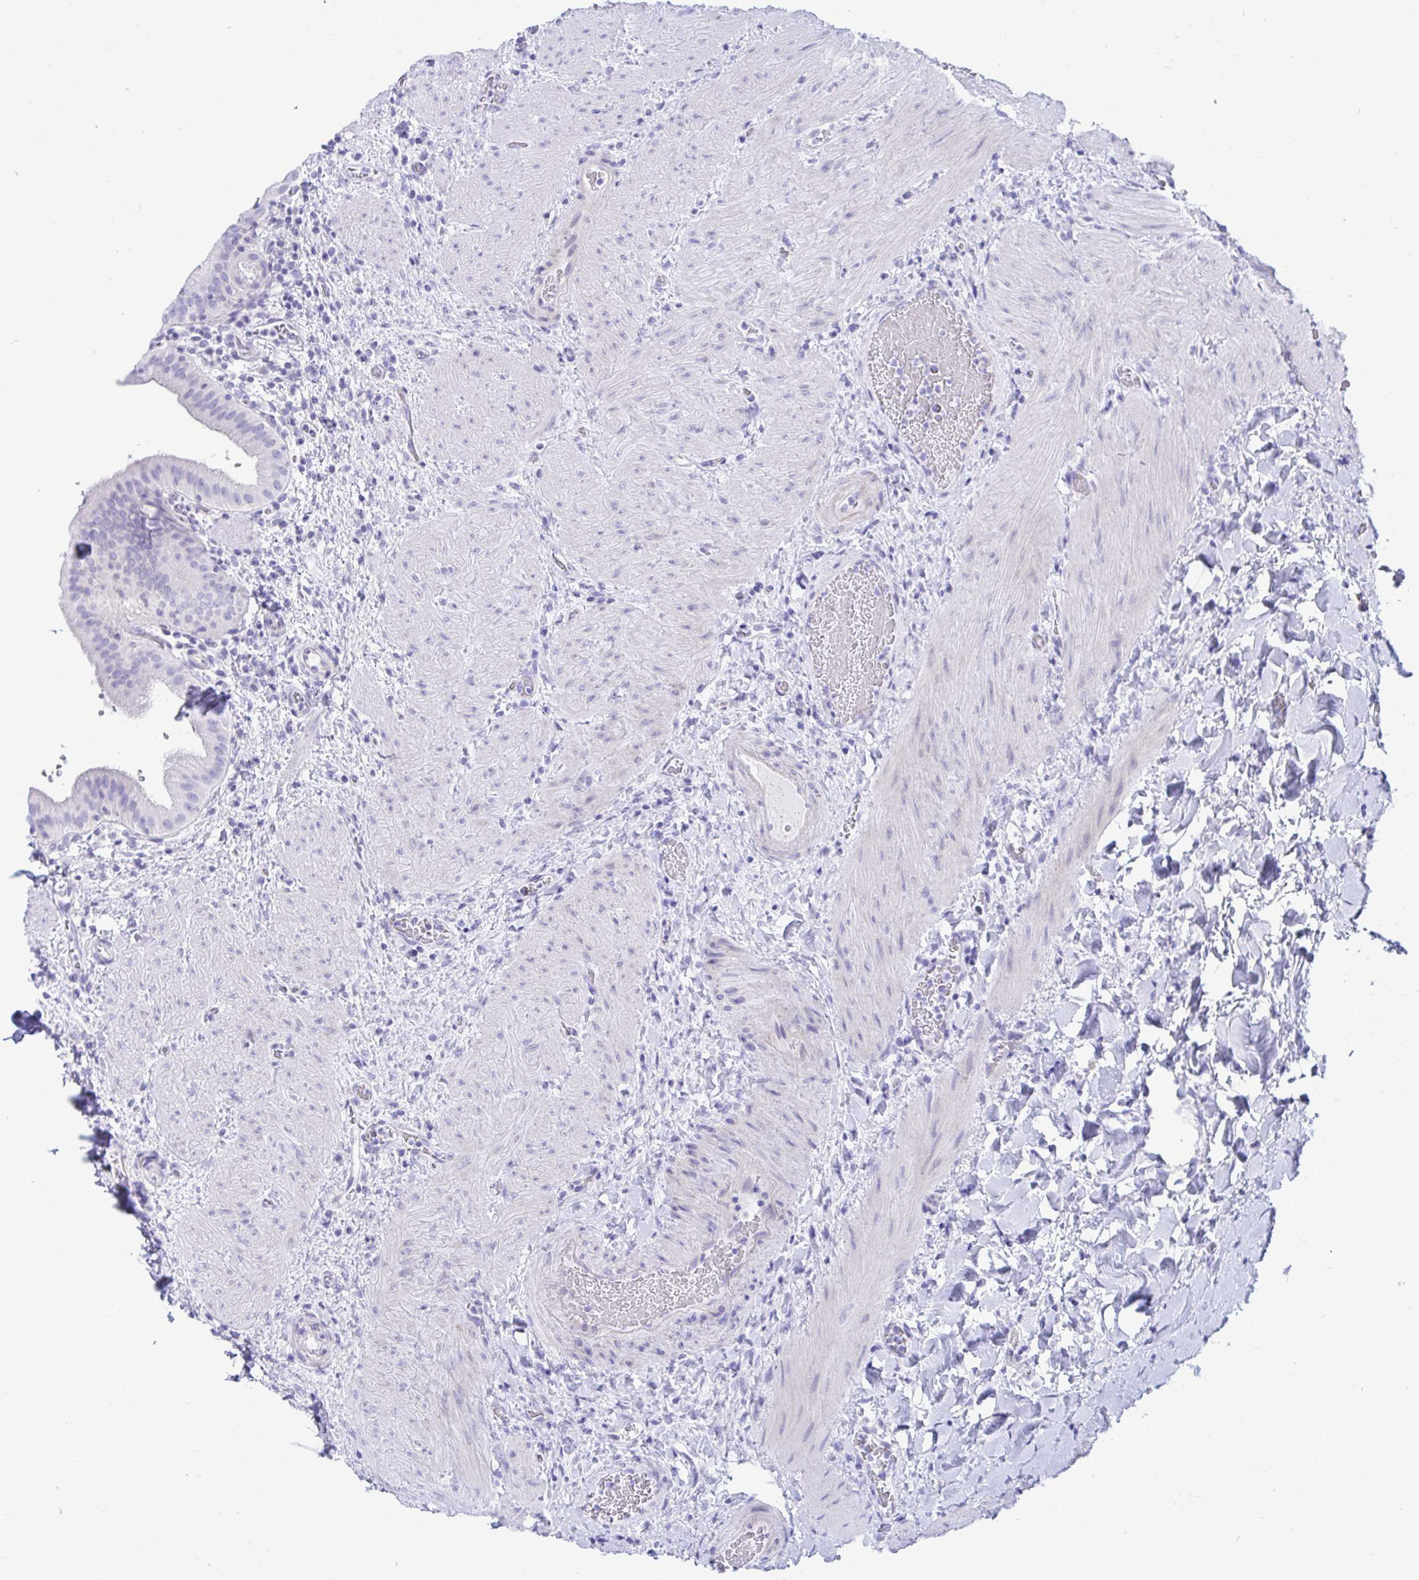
{"staining": {"intensity": "negative", "quantity": "none", "location": "none"}, "tissue": "gallbladder", "cell_type": "Glandular cells", "image_type": "normal", "snomed": [{"axis": "morphology", "description": "Normal tissue, NOS"}, {"axis": "topography", "description": "Gallbladder"}], "caption": "The IHC photomicrograph has no significant positivity in glandular cells of gallbladder. Brightfield microscopy of IHC stained with DAB (3,3'-diaminobenzidine) (brown) and hematoxylin (blue), captured at high magnification.", "gene": "SHISA8", "patient": {"sex": "male", "age": 26}}